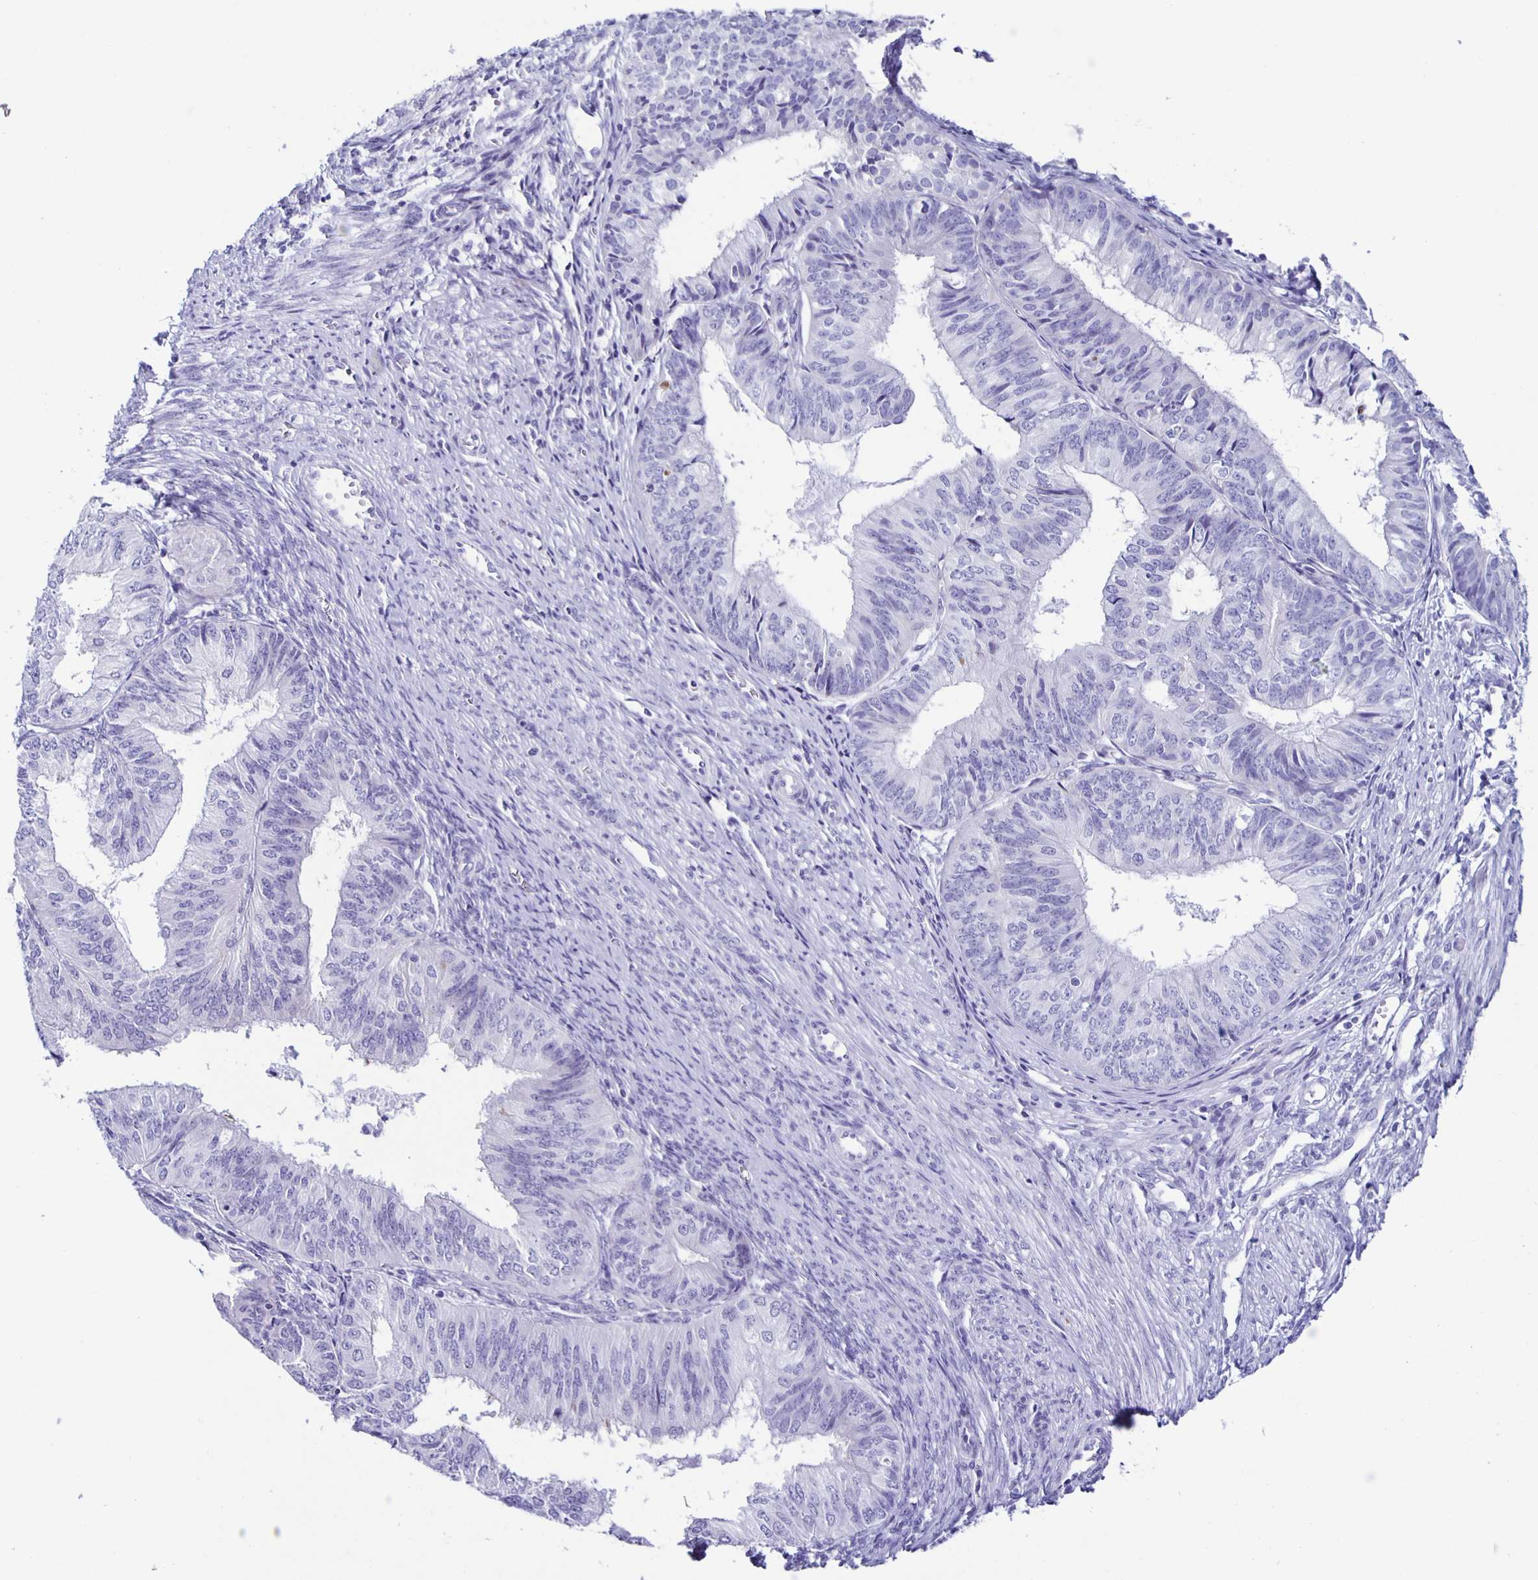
{"staining": {"intensity": "negative", "quantity": "none", "location": "none"}, "tissue": "endometrial cancer", "cell_type": "Tumor cells", "image_type": "cancer", "snomed": [{"axis": "morphology", "description": "Adenocarcinoma, NOS"}, {"axis": "topography", "description": "Endometrium"}], "caption": "Human endometrial cancer stained for a protein using IHC demonstrates no expression in tumor cells.", "gene": "AQP6", "patient": {"sex": "female", "age": 58}}